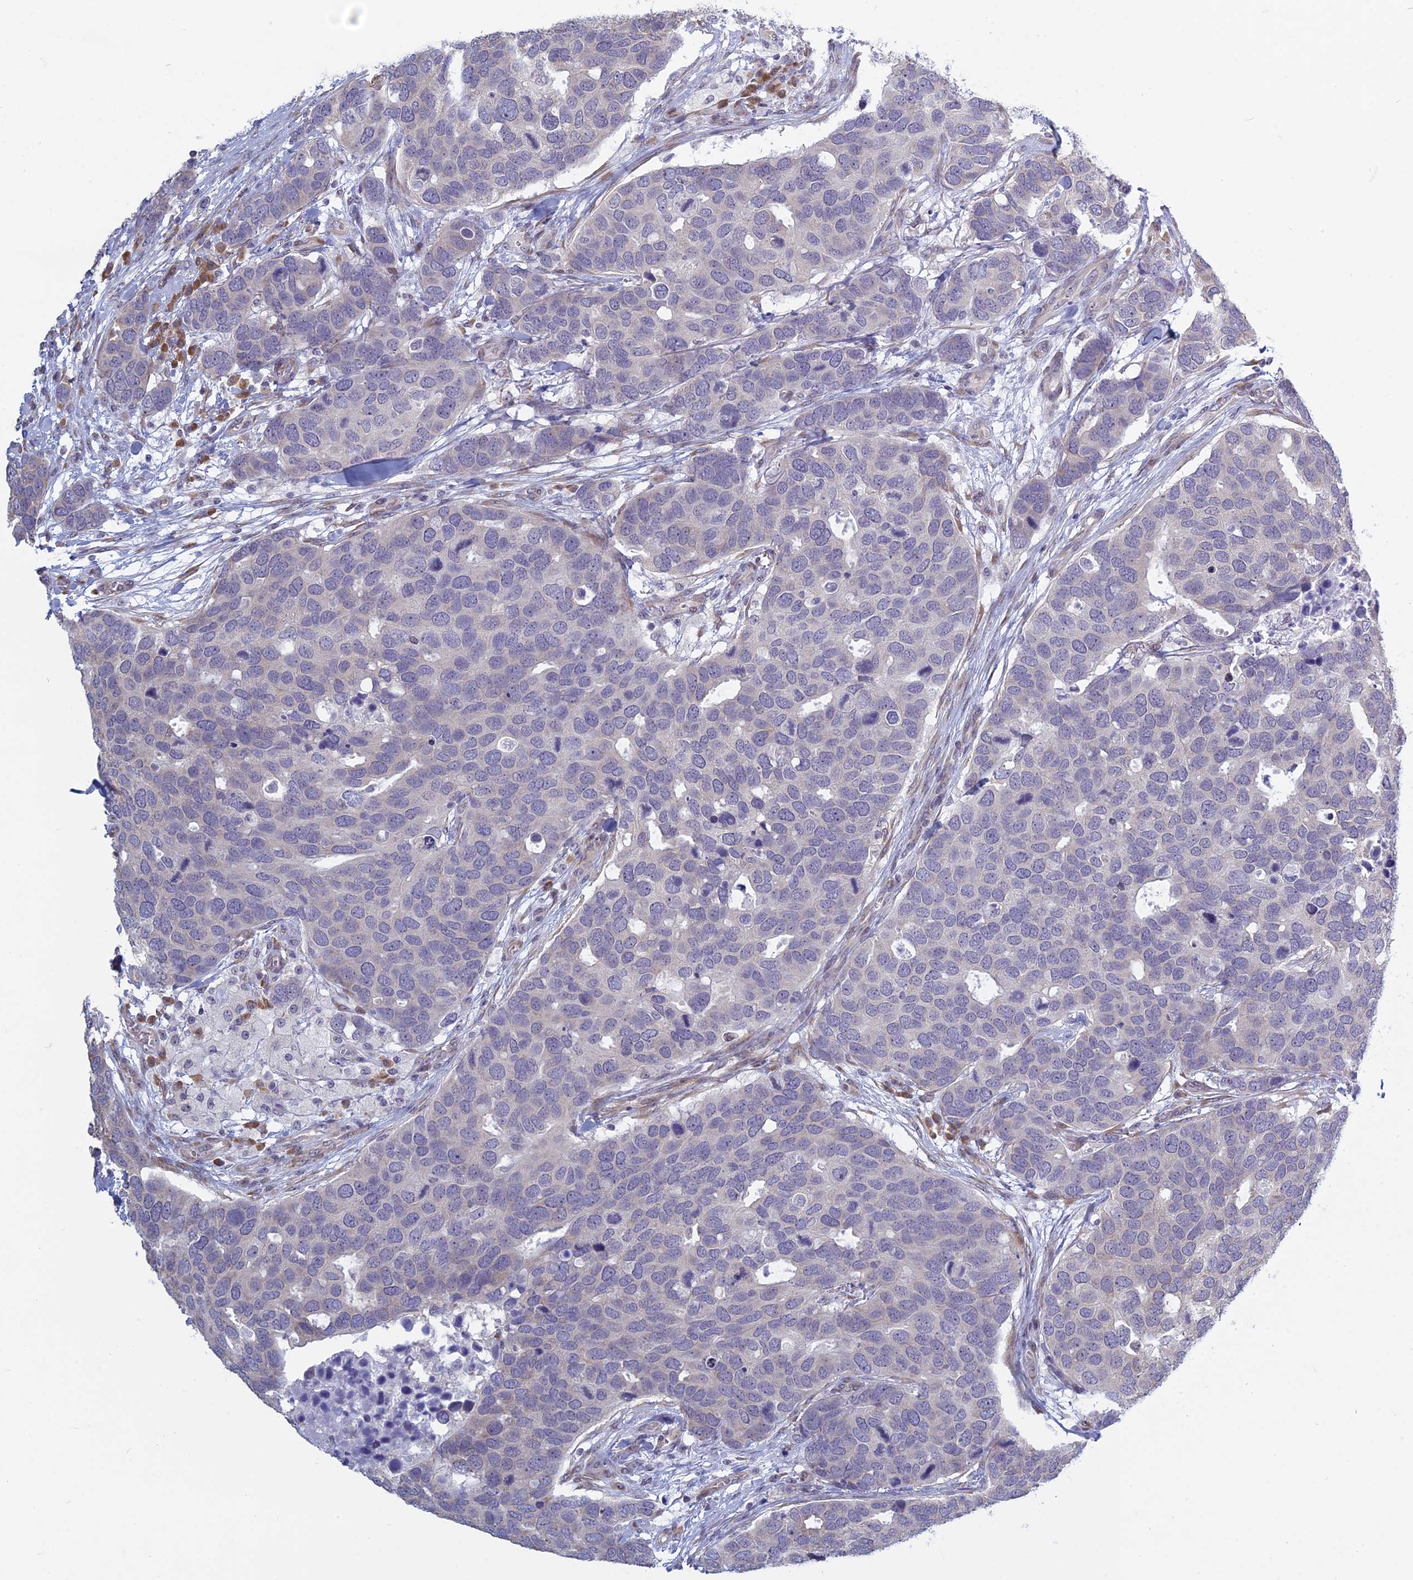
{"staining": {"intensity": "negative", "quantity": "none", "location": "none"}, "tissue": "breast cancer", "cell_type": "Tumor cells", "image_type": "cancer", "snomed": [{"axis": "morphology", "description": "Duct carcinoma"}, {"axis": "topography", "description": "Breast"}], "caption": "An immunohistochemistry micrograph of infiltrating ductal carcinoma (breast) is shown. There is no staining in tumor cells of infiltrating ductal carcinoma (breast). The staining was performed using DAB (3,3'-diaminobenzidine) to visualize the protein expression in brown, while the nuclei were stained in blue with hematoxylin (Magnification: 20x).", "gene": "RPS19BP1", "patient": {"sex": "female", "age": 83}}